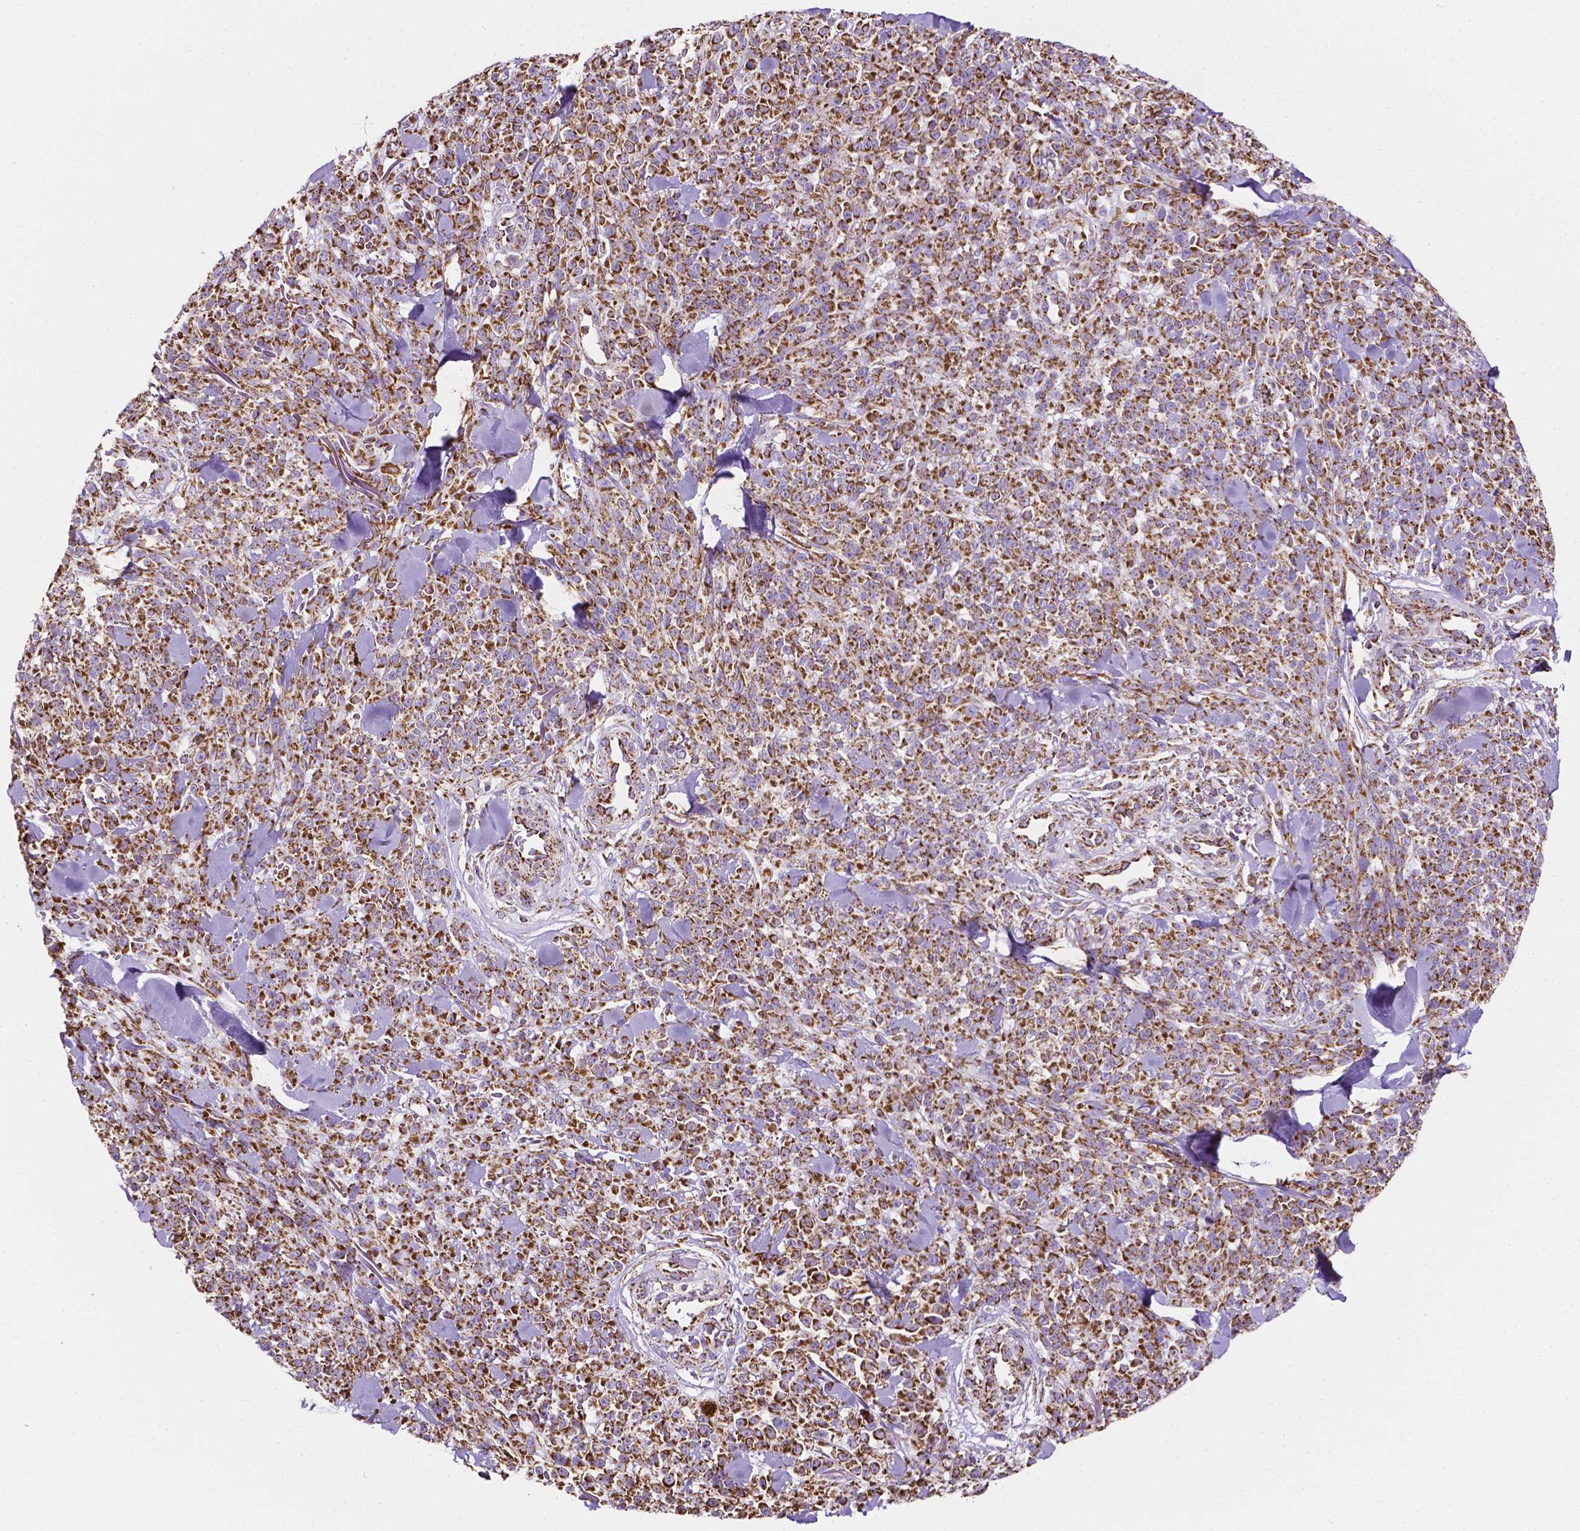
{"staining": {"intensity": "strong", "quantity": ">75%", "location": "cytoplasmic/membranous"}, "tissue": "melanoma", "cell_type": "Tumor cells", "image_type": "cancer", "snomed": [{"axis": "morphology", "description": "Malignant melanoma, NOS"}, {"axis": "topography", "description": "Skin"}, {"axis": "topography", "description": "Skin of trunk"}], "caption": "Malignant melanoma tissue demonstrates strong cytoplasmic/membranous staining in approximately >75% of tumor cells", "gene": "RMDN3", "patient": {"sex": "male", "age": 74}}